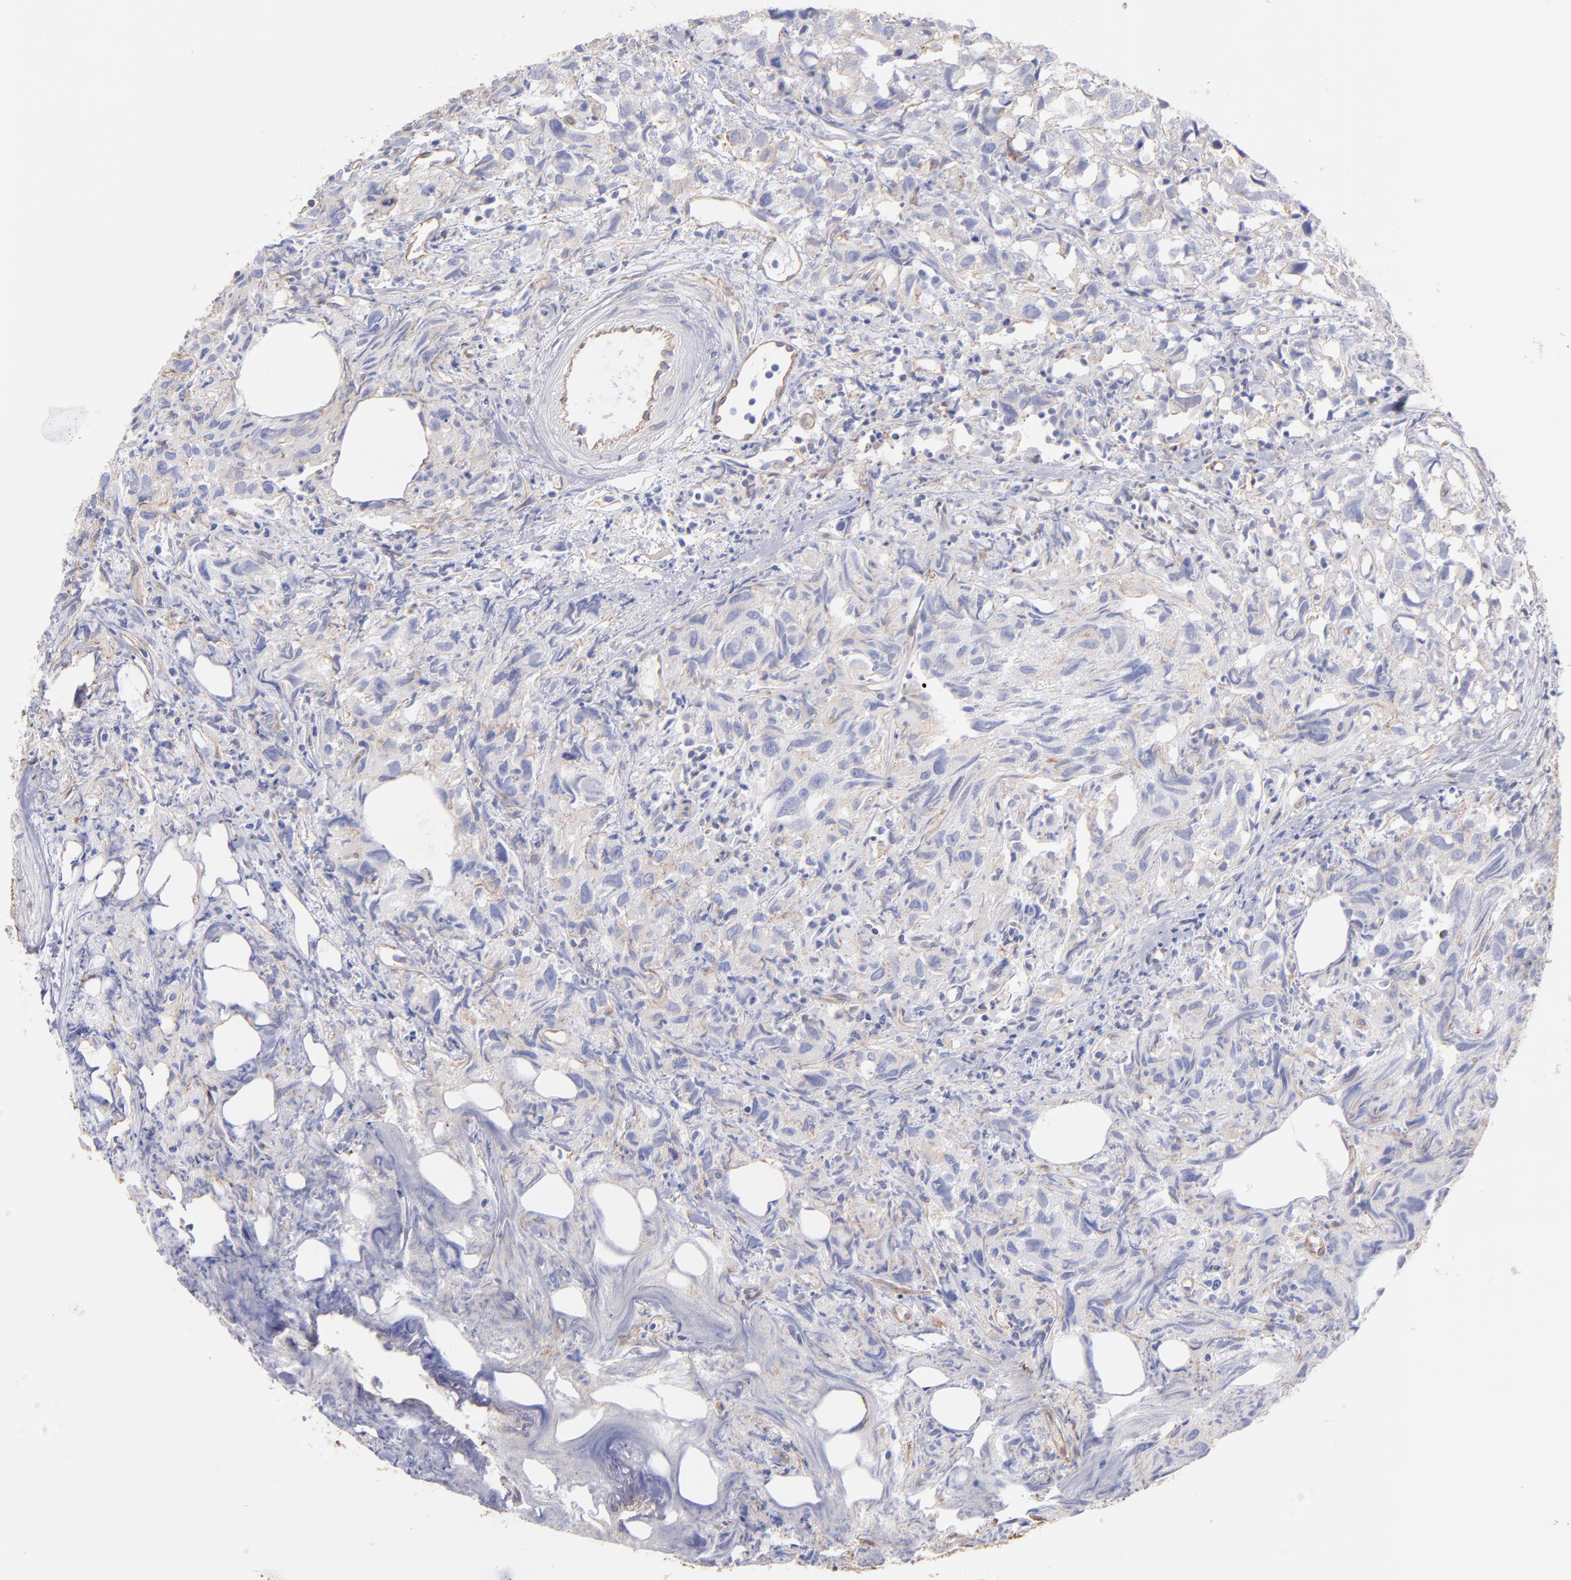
{"staining": {"intensity": "moderate", "quantity": ">75%", "location": "cytoplasmic/membranous"}, "tissue": "urothelial cancer", "cell_type": "Tumor cells", "image_type": "cancer", "snomed": [{"axis": "morphology", "description": "Urothelial carcinoma, High grade"}, {"axis": "topography", "description": "Urinary bladder"}], "caption": "Urothelial cancer stained with a brown dye reveals moderate cytoplasmic/membranous positive staining in about >75% of tumor cells.", "gene": "PLEC", "patient": {"sex": "female", "age": 75}}